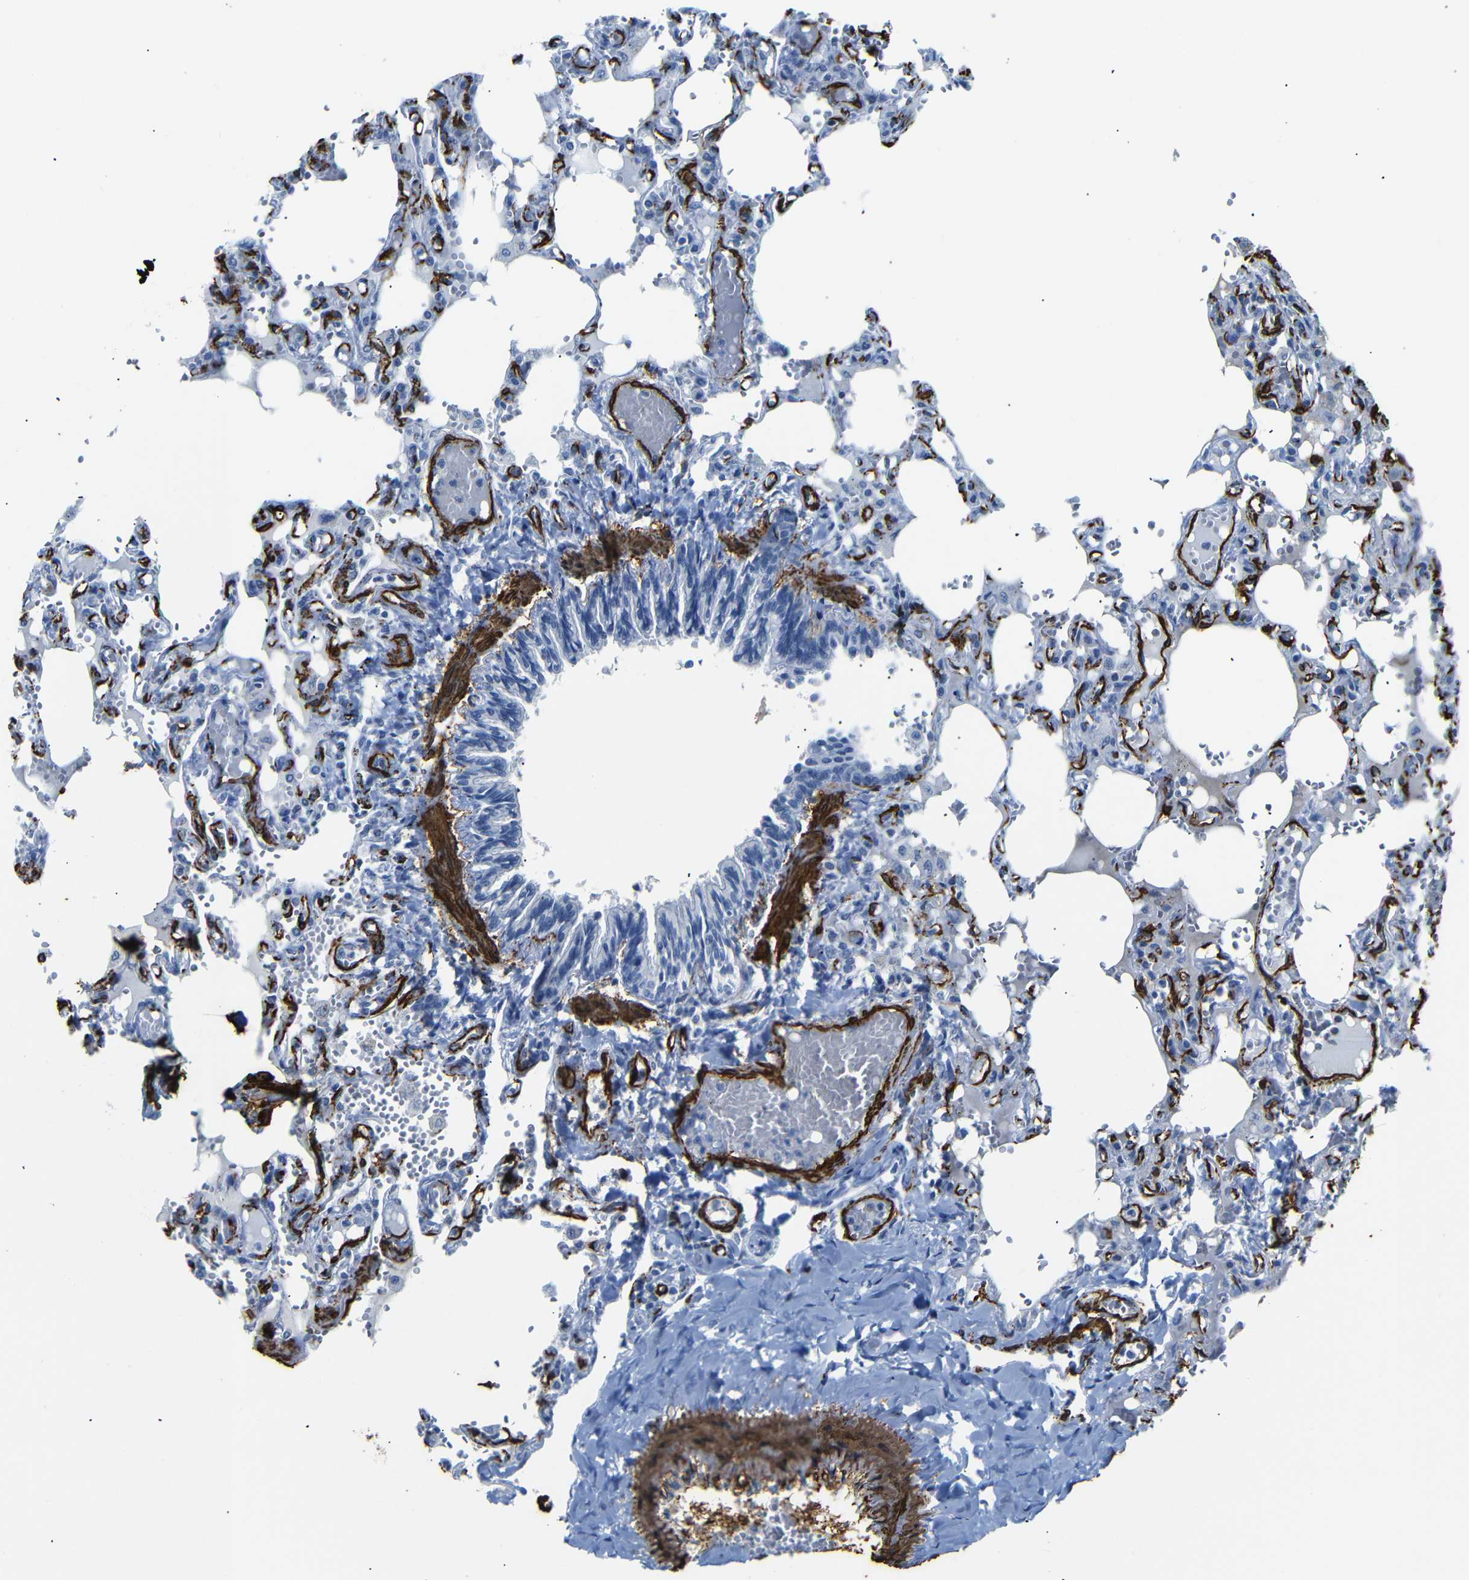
{"staining": {"intensity": "negative", "quantity": "none", "location": "none"}, "tissue": "lung", "cell_type": "Alveolar cells", "image_type": "normal", "snomed": [{"axis": "morphology", "description": "Normal tissue, NOS"}, {"axis": "topography", "description": "Lung"}], "caption": "This is a image of IHC staining of unremarkable lung, which shows no staining in alveolar cells.", "gene": "ACTA2", "patient": {"sex": "male", "age": 21}}